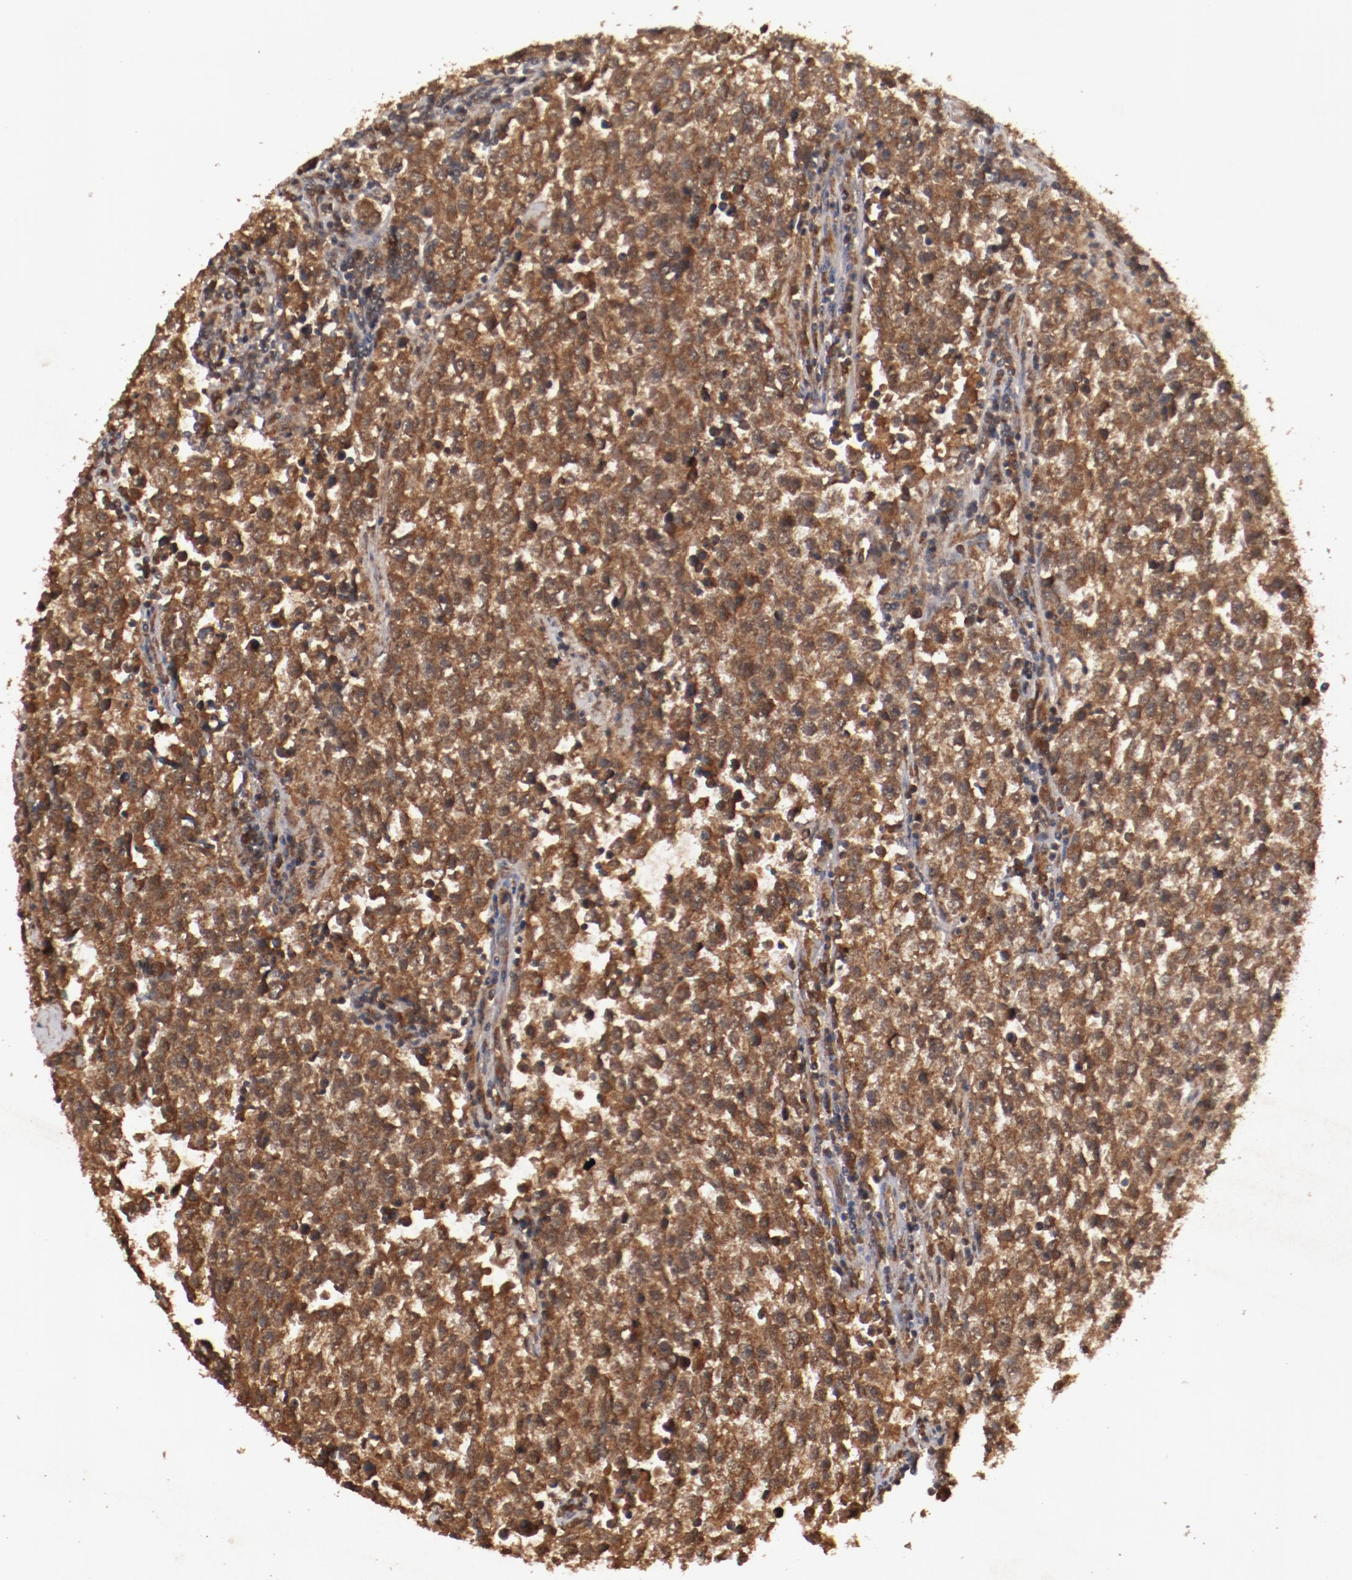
{"staining": {"intensity": "strong", "quantity": ">75%", "location": "cytoplasmic/membranous"}, "tissue": "testis cancer", "cell_type": "Tumor cells", "image_type": "cancer", "snomed": [{"axis": "morphology", "description": "Seminoma, NOS"}, {"axis": "topography", "description": "Testis"}], "caption": "An IHC micrograph of neoplastic tissue is shown. Protein staining in brown shows strong cytoplasmic/membranous positivity in seminoma (testis) within tumor cells.", "gene": "TENM1", "patient": {"sex": "male", "age": 36}}